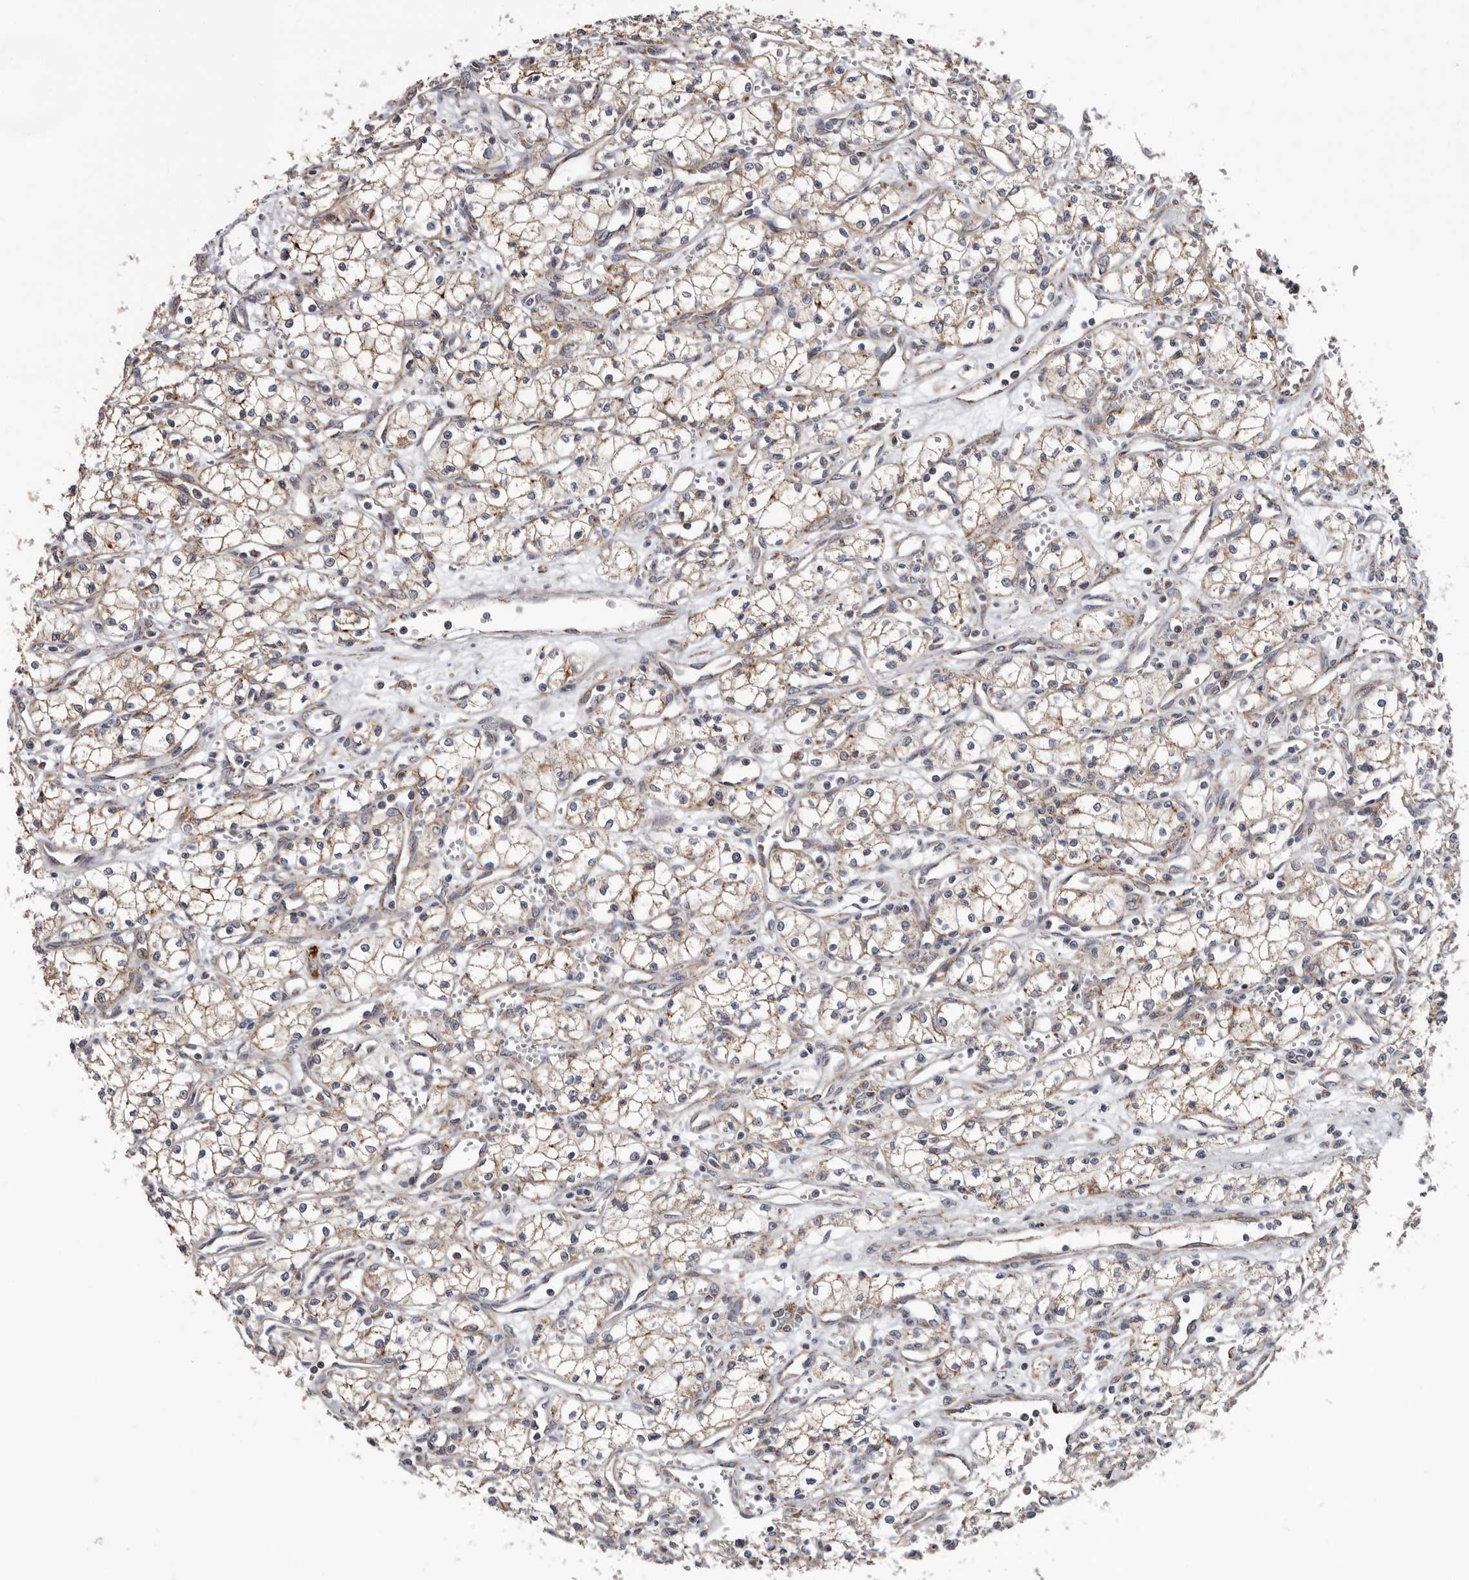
{"staining": {"intensity": "weak", "quantity": ">75%", "location": "cytoplasmic/membranous"}, "tissue": "renal cancer", "cell_type": "Tumor cells", "image_type": "cancer", "snomed": [{"axis": "morphology", "description": "Adenocarcinoma, NOS"}, {"axis": "topography", "description": "Kidney"}], "caption": "Immunohistochemical staining of adenocarcinoma (renal) demonstrates low levels of weak cytoplasmic/membranous protein staining in about >75% of tumor cells. The staining was performed using DAB (3,3'-diaminobenzidine), with brown indicating positive protein expression. Nuclei are stained blue with hematoxylin.", "gene": "MRPL18", "patient": {"sex": "male", "age": 59}}